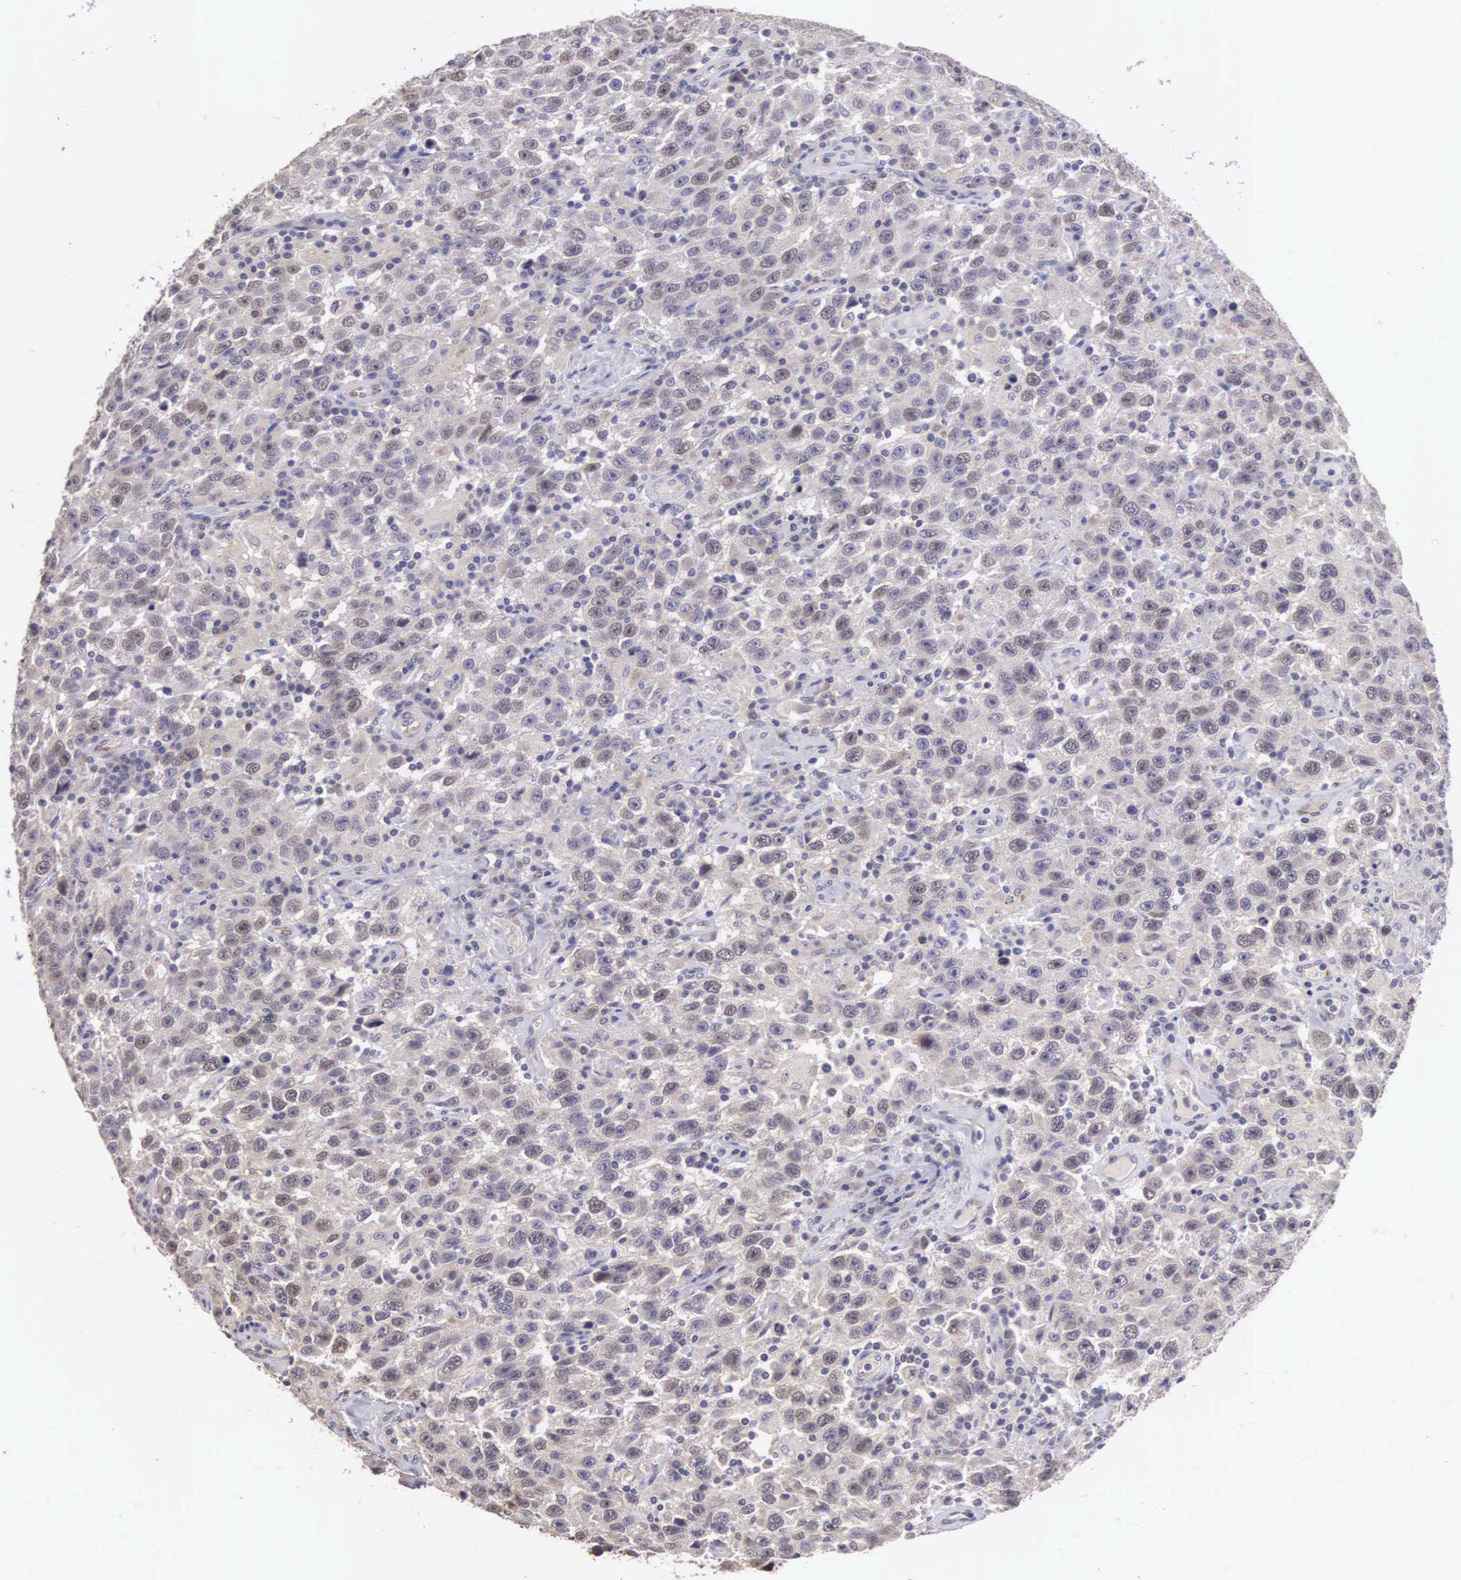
{"staining": {"intensity": "weak", "quantity": "25%-75%", "location": "cytoplasmic/membranous"}, "tissue": "testis cancer", "cell_type": "Tumor cells", "image_type": "cancer", "snomed": [{"axis": "morphology", "description": "Seminoma, NOS"}, {"axis": "topography", "description": "Testis"}], "caption": "Protein positivity by immunohistochemistry exhibits weak cytoplasmic/membranous staining in about 25%-75% of tumor cells in seminoma (testis).", "gene": "CDC45", "patient": {"sex": "male", "age": 41}}